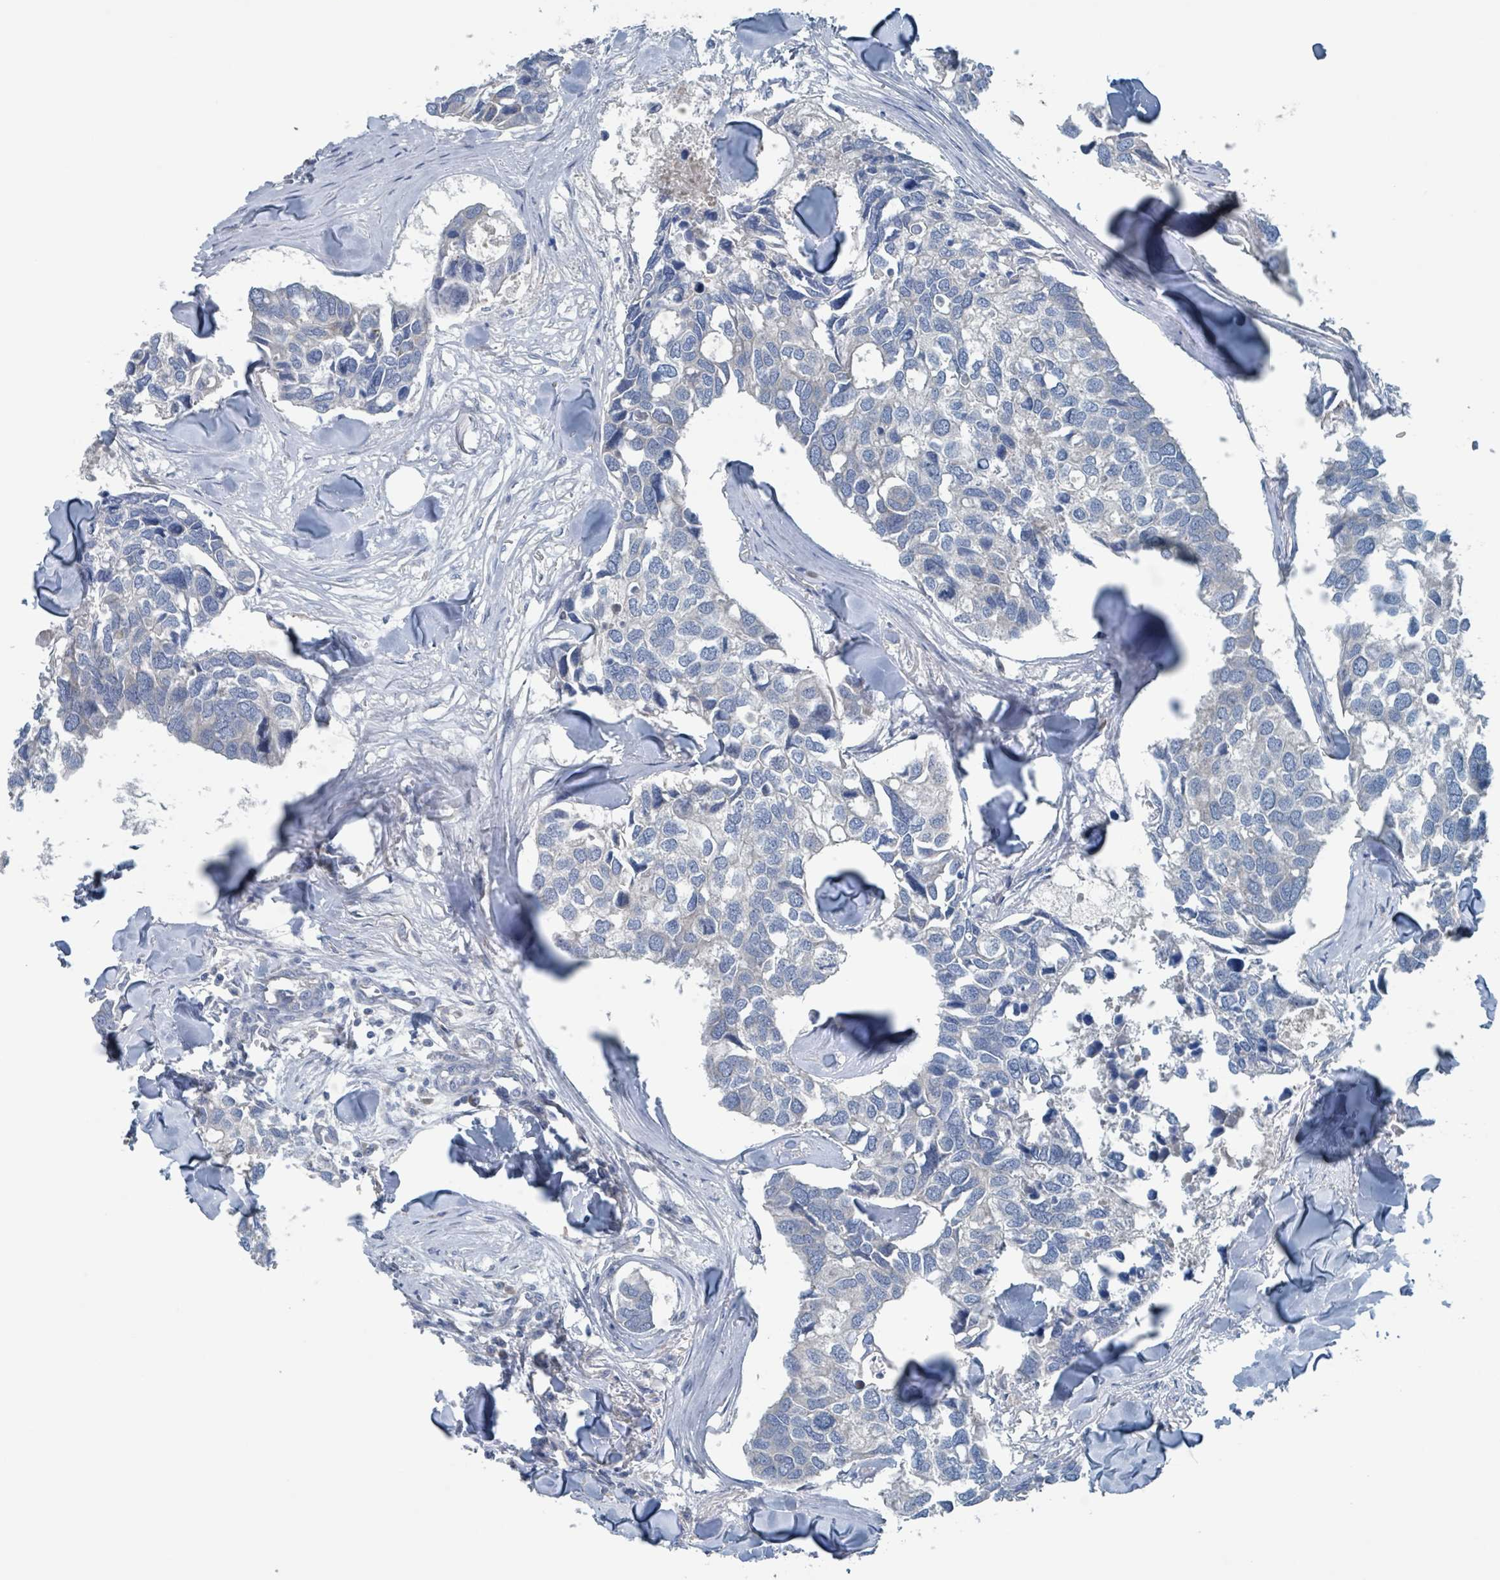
{"staining": {"intensity": "negative", "quantity": "none", "location": "none"}, "tissue": "breast cancer", "cell_type": "Tumor cells", "image_type": "cancer", "snomed": [{"axis": "morphology", "description": "Duct carcinoma"}, {"axis": "topography", "description": "Breast"}], "caption": "The photomicrograph exhibits no significant staining in tumor cells of breast cancer (infiltrating ductal carcinoma). The staining is performed using DAB (3,3'-diaminobenzidine) brown chromogen with nuclei counter-stained in using hematoxylin.", "gene": "ACBD4", "patient": {"sex": "female", "age": 83}}